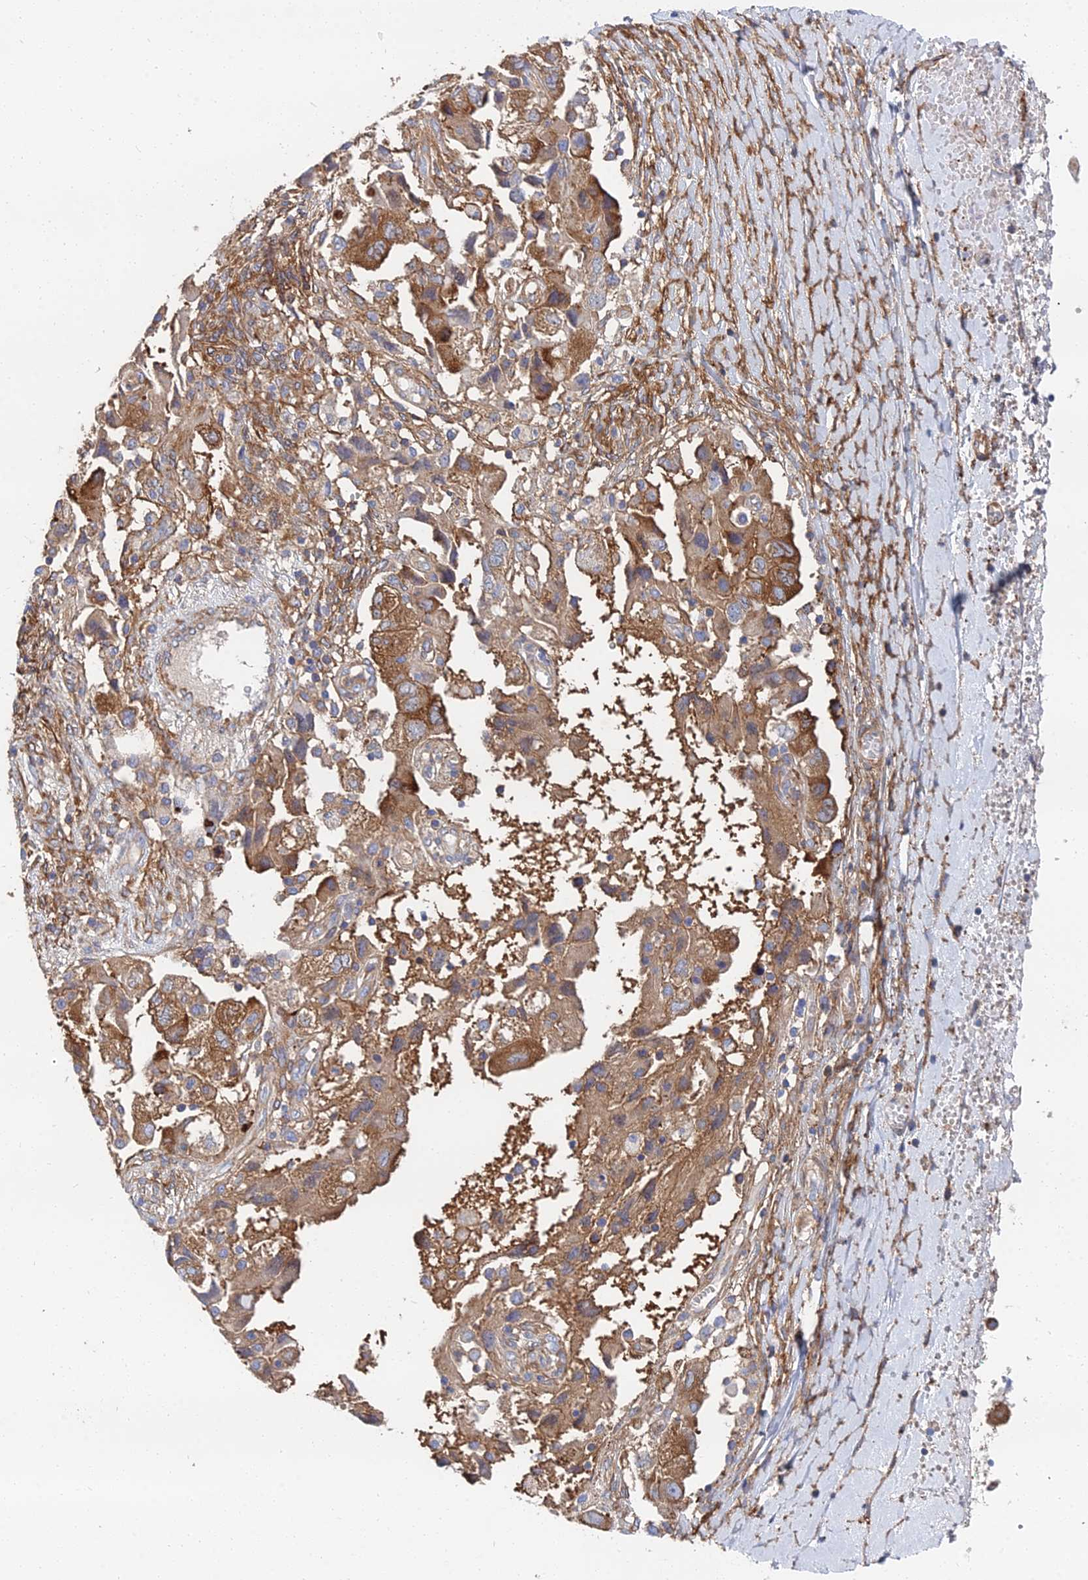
{"staining": {"intensity": "strong", "quantity": ">75%", "location": "cytoplasmic/membranous"}, "tissue": "ovarian cancer", "cell_type": "Tumor cells", "image_type": "cancer", "snomed": [{"axis": "morphology", "description": "Carcinoma, NOS"}, {"axis": "morphology", "description": "Cystadenocarcinoma, serous, NOS"}, {"axis": "topography", "description": "Ovary"}], "caption": "There is high levels of strong cytoplasmic/membranous staining in tumor cells of carcinoma (ovarian), as demonstrated by immunohistochemical staining (brown color).", "gene": "GPR42", "patient": {"sex": "female", "age": 69}}